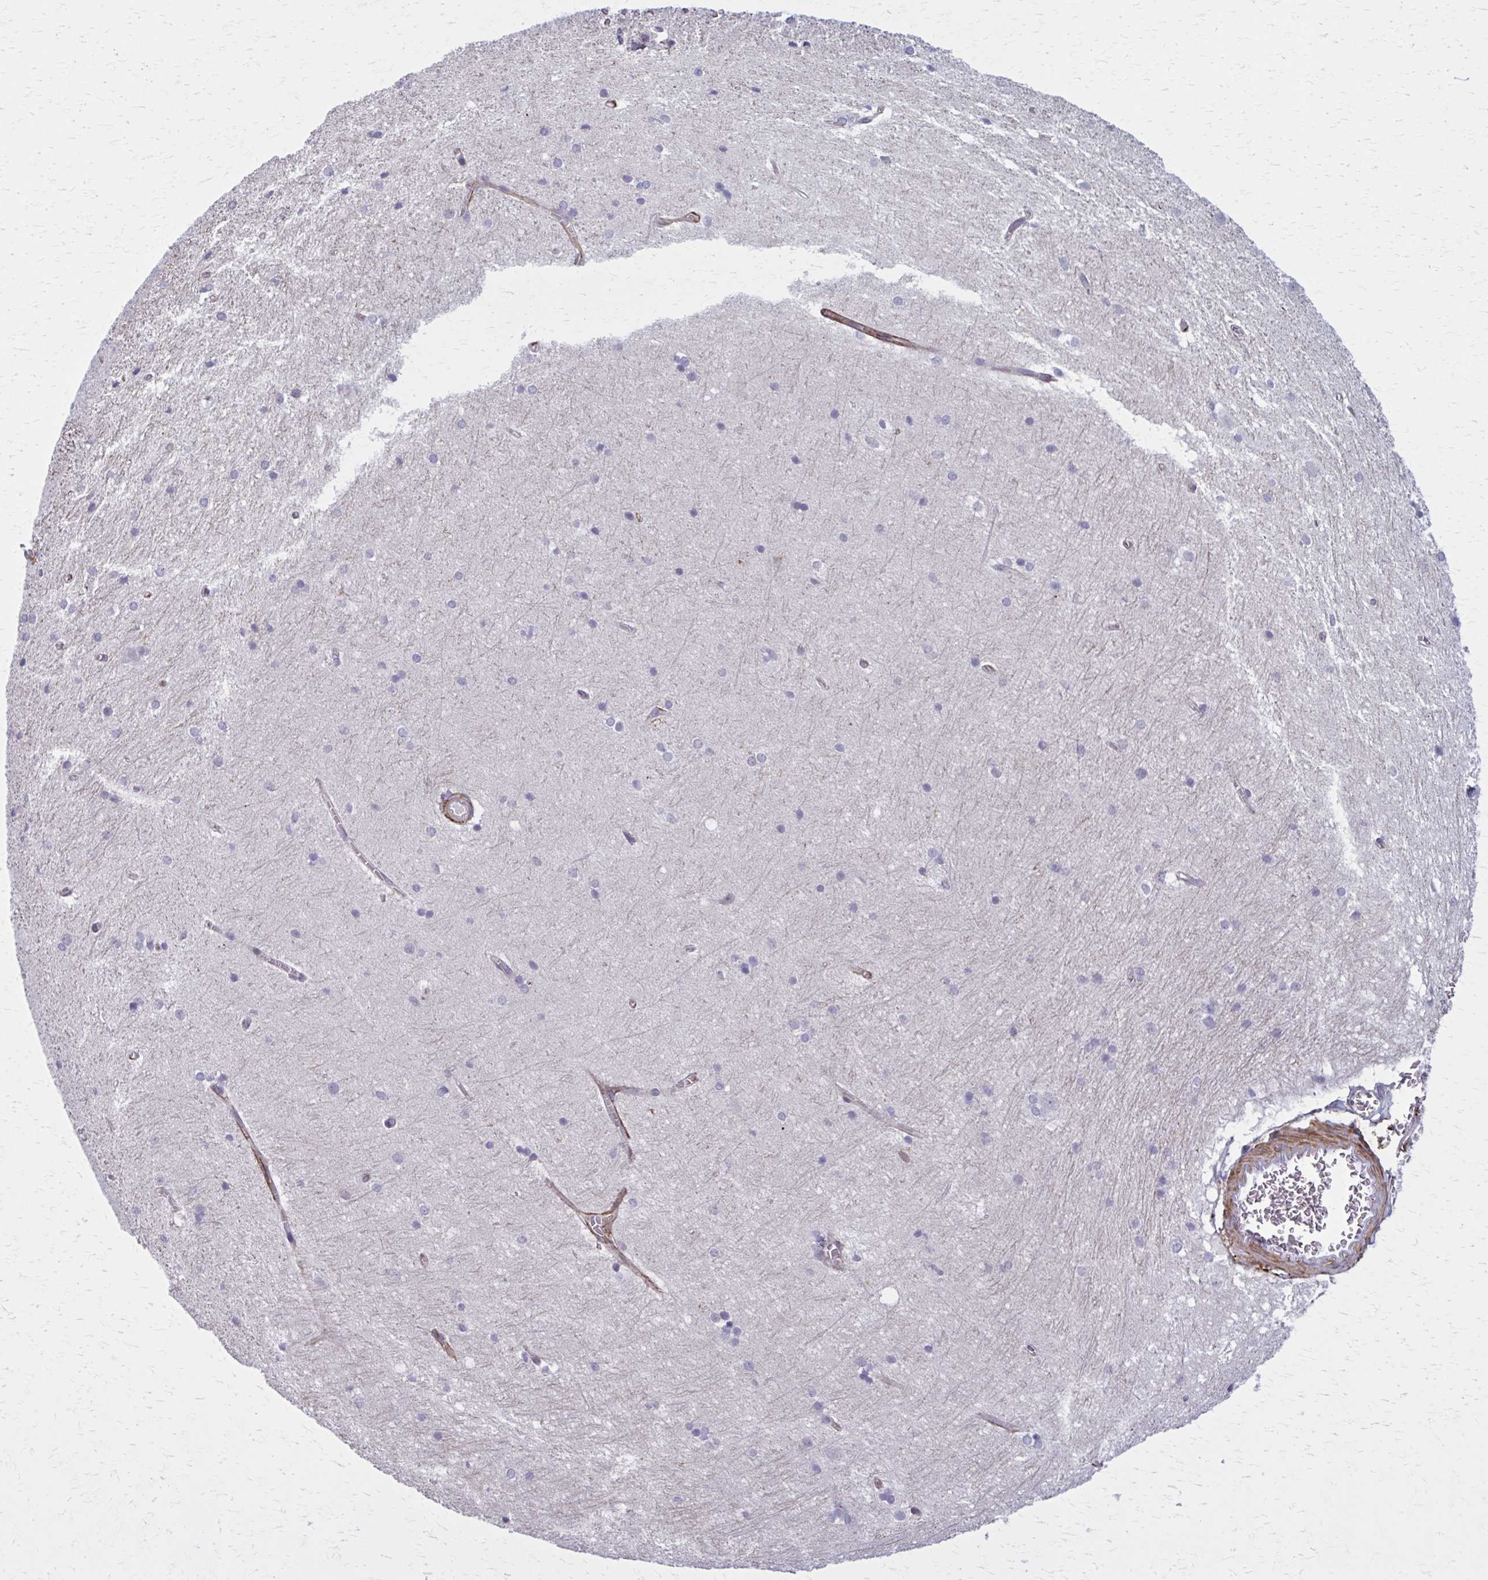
{"staining": {"intensity": "negative", "quantity": "none", "location": "none"}, "tissue": "hippocampus", "cell_type": "Glial cells", "image_type": "normal", "snomed": [{"axis": "morphology", "description": "Normal tissue, NOS"}, {"axis": "topography", "description": "Cerebral cortex"}, {"axis": "topography", "description": "Hippocampus"}], "caption": "Hippocampus stained for a protein using immunohistochemistry reveals no positivity glial cells.", "gene": "AKAP12", "patient": {"sex": "female", "age": 19}}